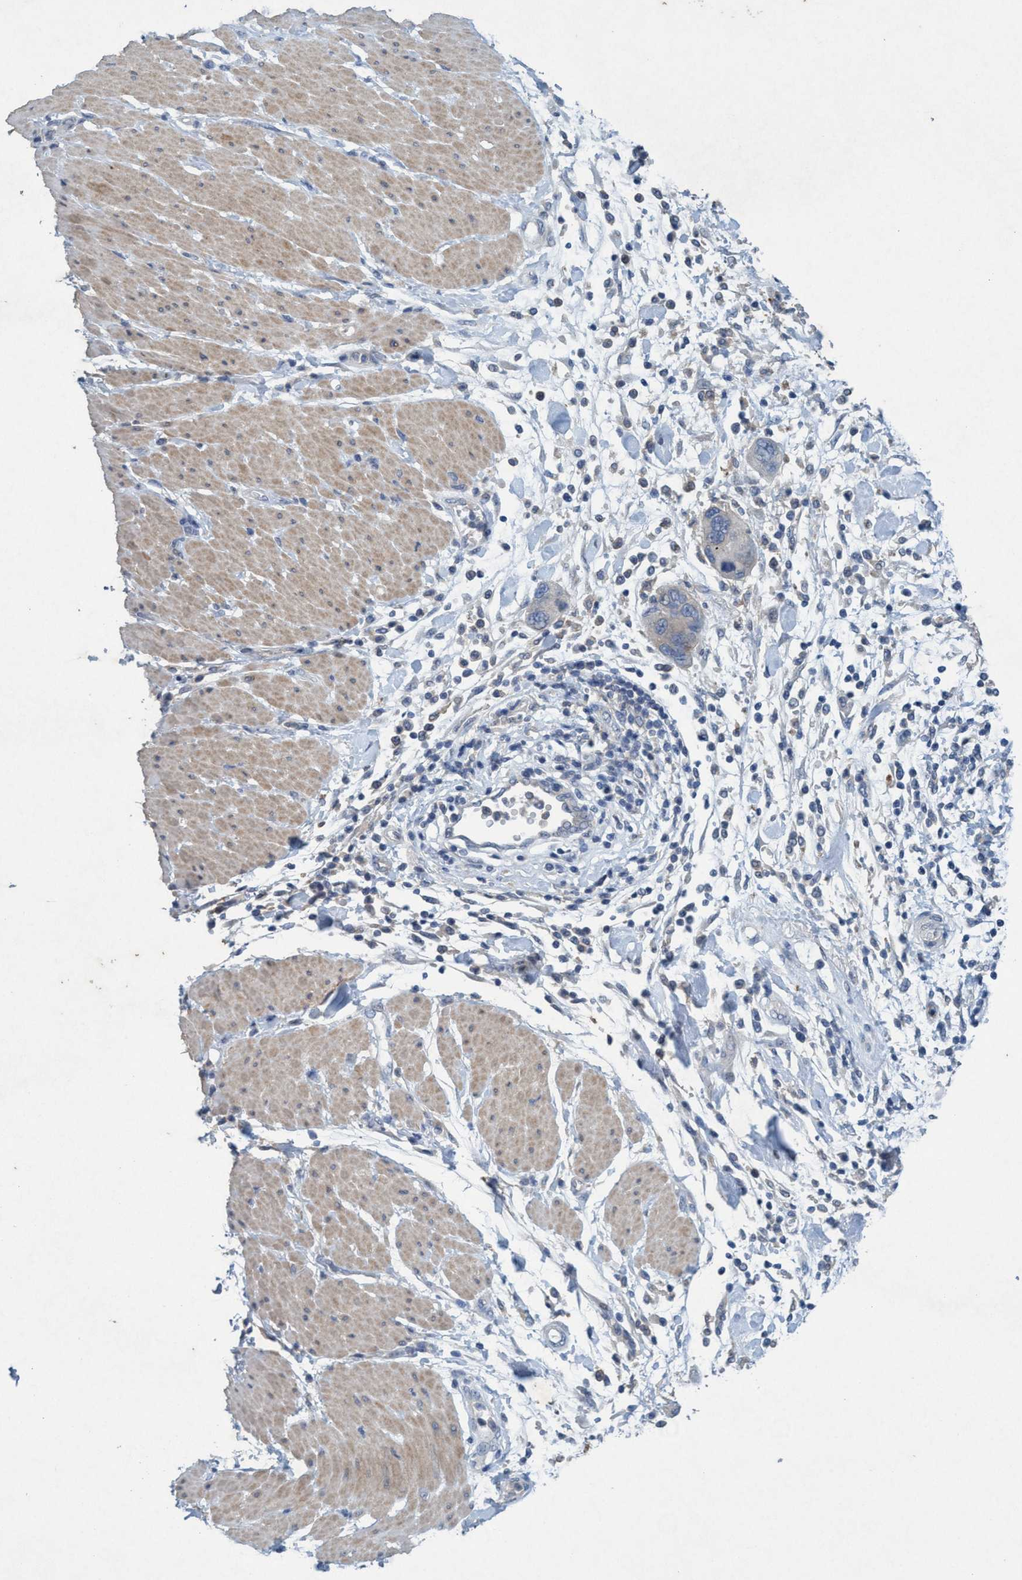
{"staining": {"intensity": "negative", "quantity": "none", "location": "none"}, "tissue": "pancreatic cancer", "cell_type": "Tumor cells", "image_type": "cancer", "snomed": [{"axis": "morphology", "description": "Normal tissue, NOS"}, {"axis": "morphology", "description": "Adenocarcinoma, NOS"}, {"axis": "topography", "description": "Pancreas"}], "caption": "High power microscopy micrograph of an immunohistochemistry micrograph of pancreatic cancer, revealing no significant expression in tumor cells.", "gene": "RNF208", "patient": {"sex": "female", "age": 71}}